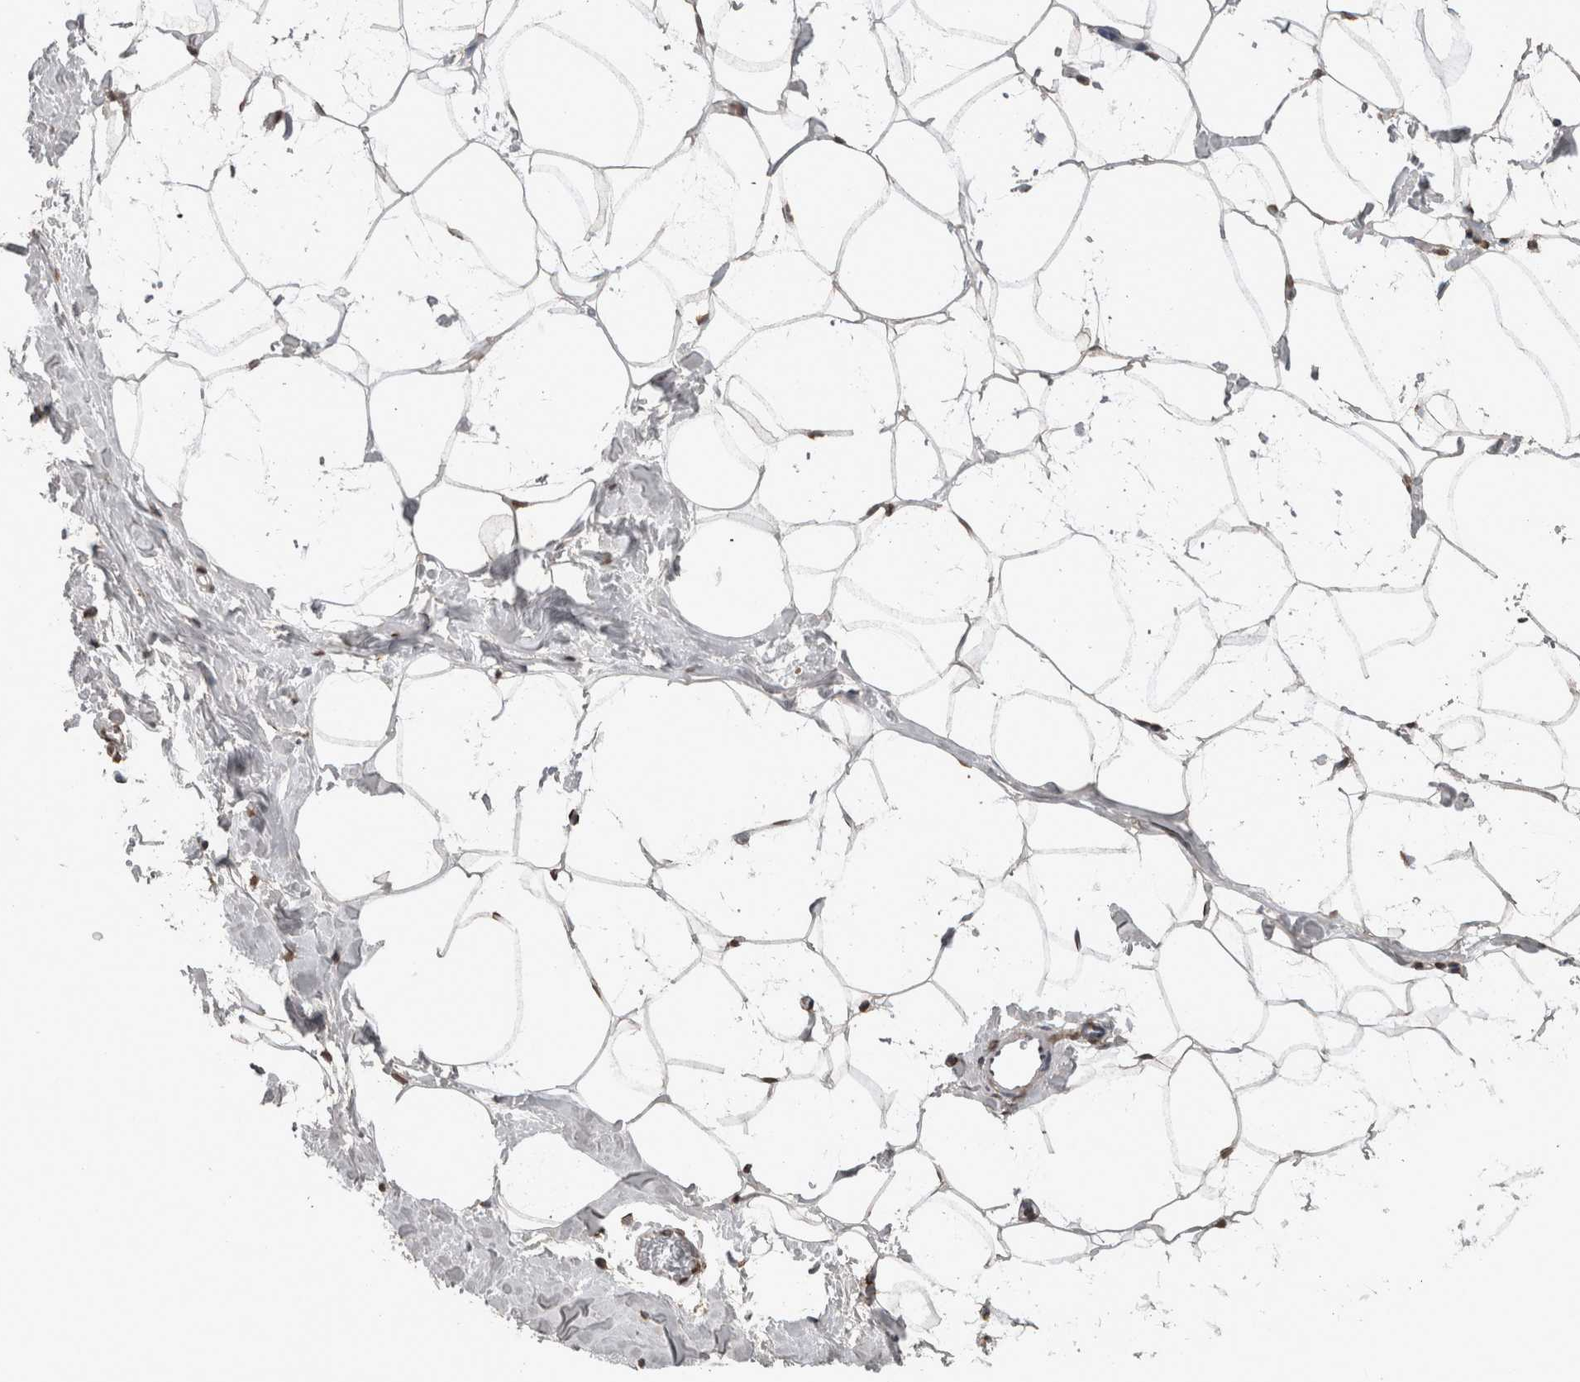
{"staining": {"intensity": "moderate", "quantity": "25%-75%", "location": "nuclear"}, "tissue": "adipose tissue", "cell_type": "Adipocytes", "image_type": "normal", "snomed": [{"axis": "morphology", "description": "Normal tissue, NOS"}, {"axis": "morphology", "description": "Fibrosis, NOS"}, {"axis": "topography", "description": "Breast"}, {"axis": "topography", "description": "Adipose tissue"}], "caption": "Moderate nuclear positivity for a protein is present in about 25%-75% of adipocytes of unremarkable adipose tissue using immunohistochemistry.", "gene": "SMAD7", "patient": {"sex": "female", "age": 39}}